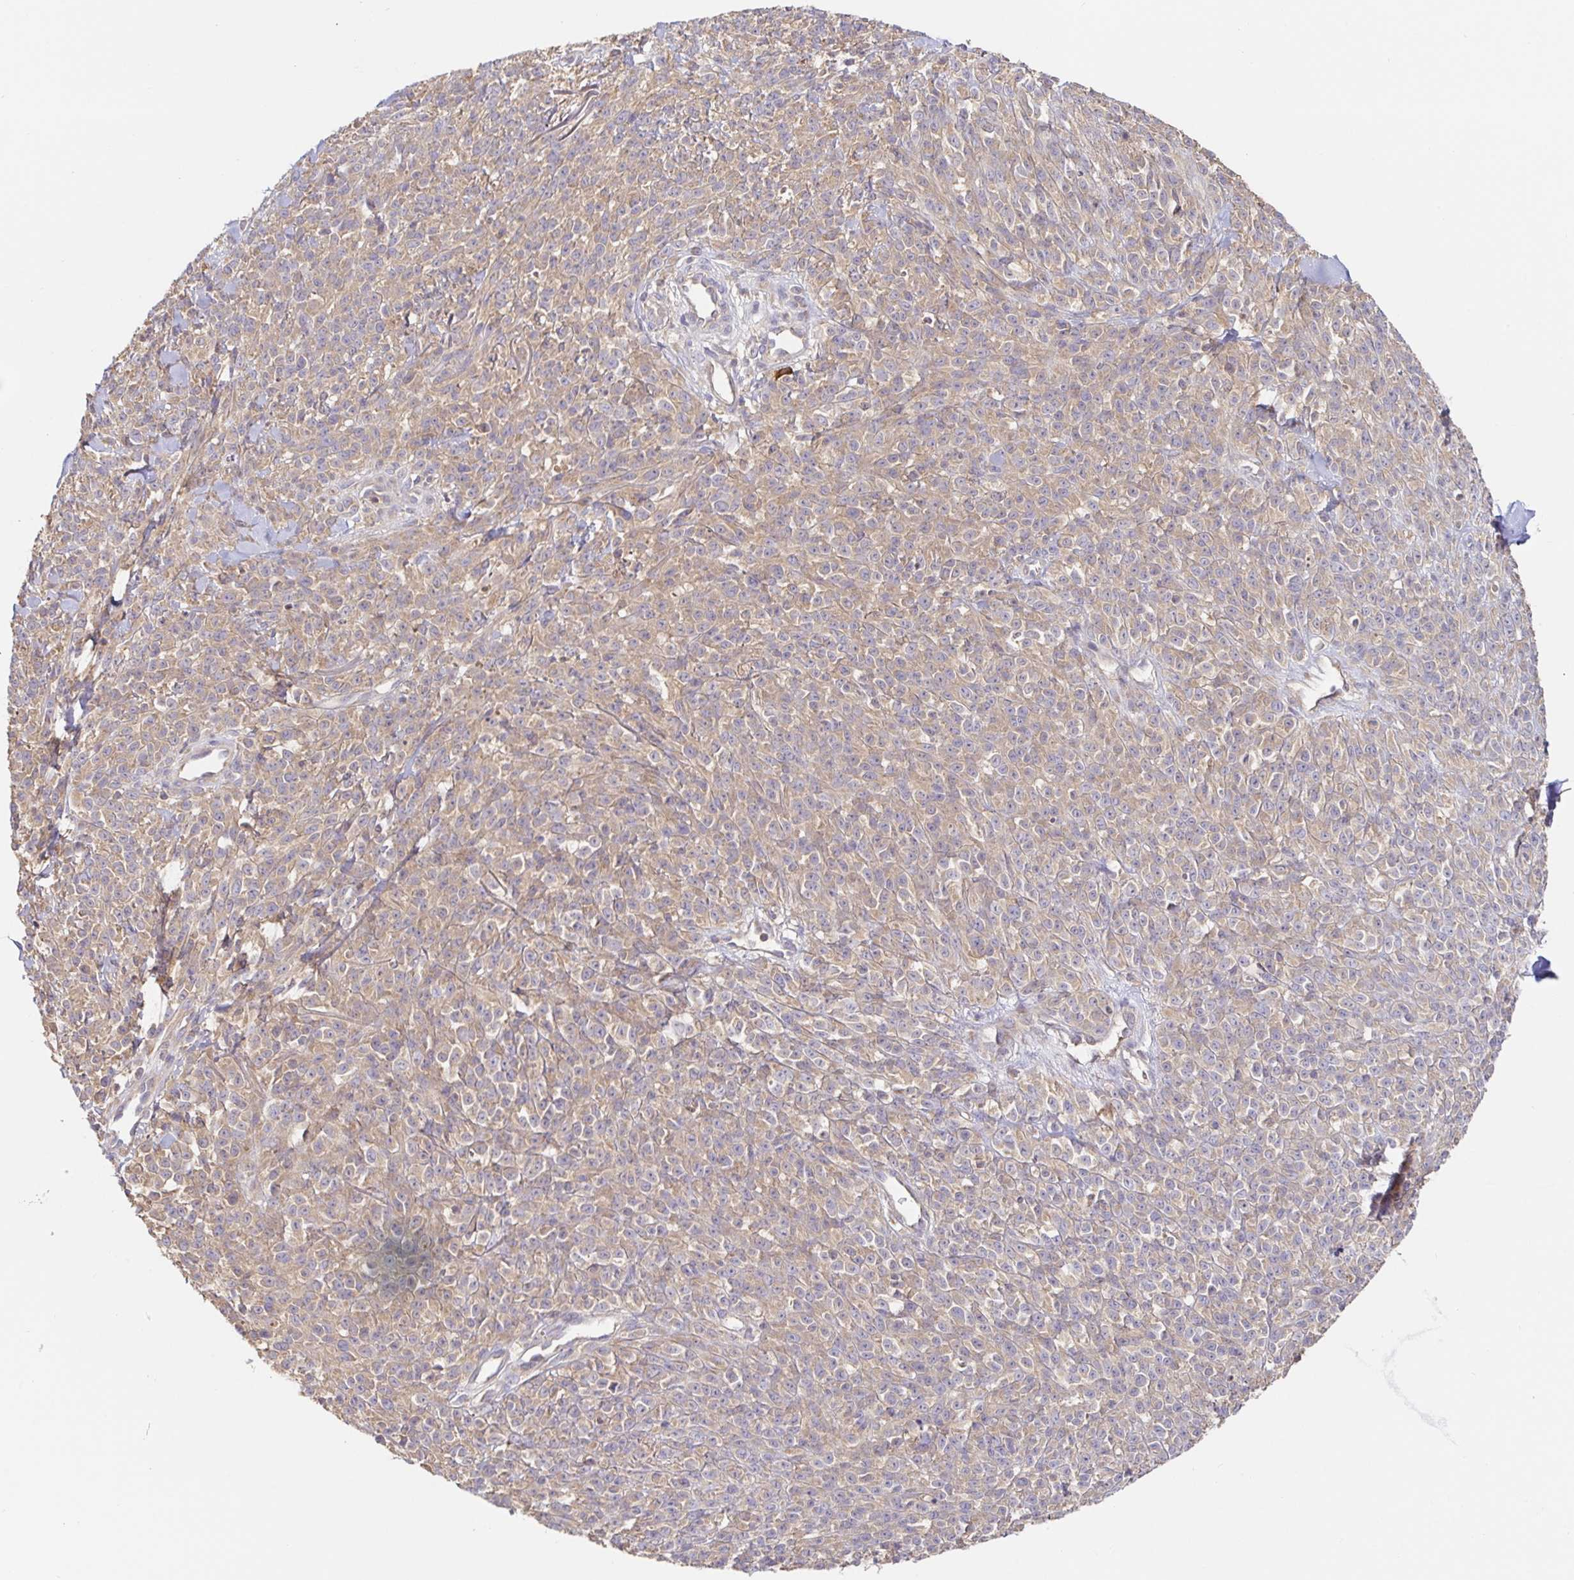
{"staining": {"intensity": "weak", "quantity": "25%-75%", "location": "cytoplasmic/membranous"}, "tissue": "melanoma", "cell_type": "Tumor cells", "image_type": "cancer", "snomed": [{"axis": "morphology", "description": "Malignant melanoma, NOS"}, {"axis": "topography", "description": "Skin"}, {"axis": "topography", "description": "Skin of trunk"}], "caption": "Protein expression analysis of melanoma displays weak cytoplasmic/membranous staining in approximately 25%-75% of tumor cells.", "gene": "HAGH", "patient": {"sex": "male", "age": 74}}